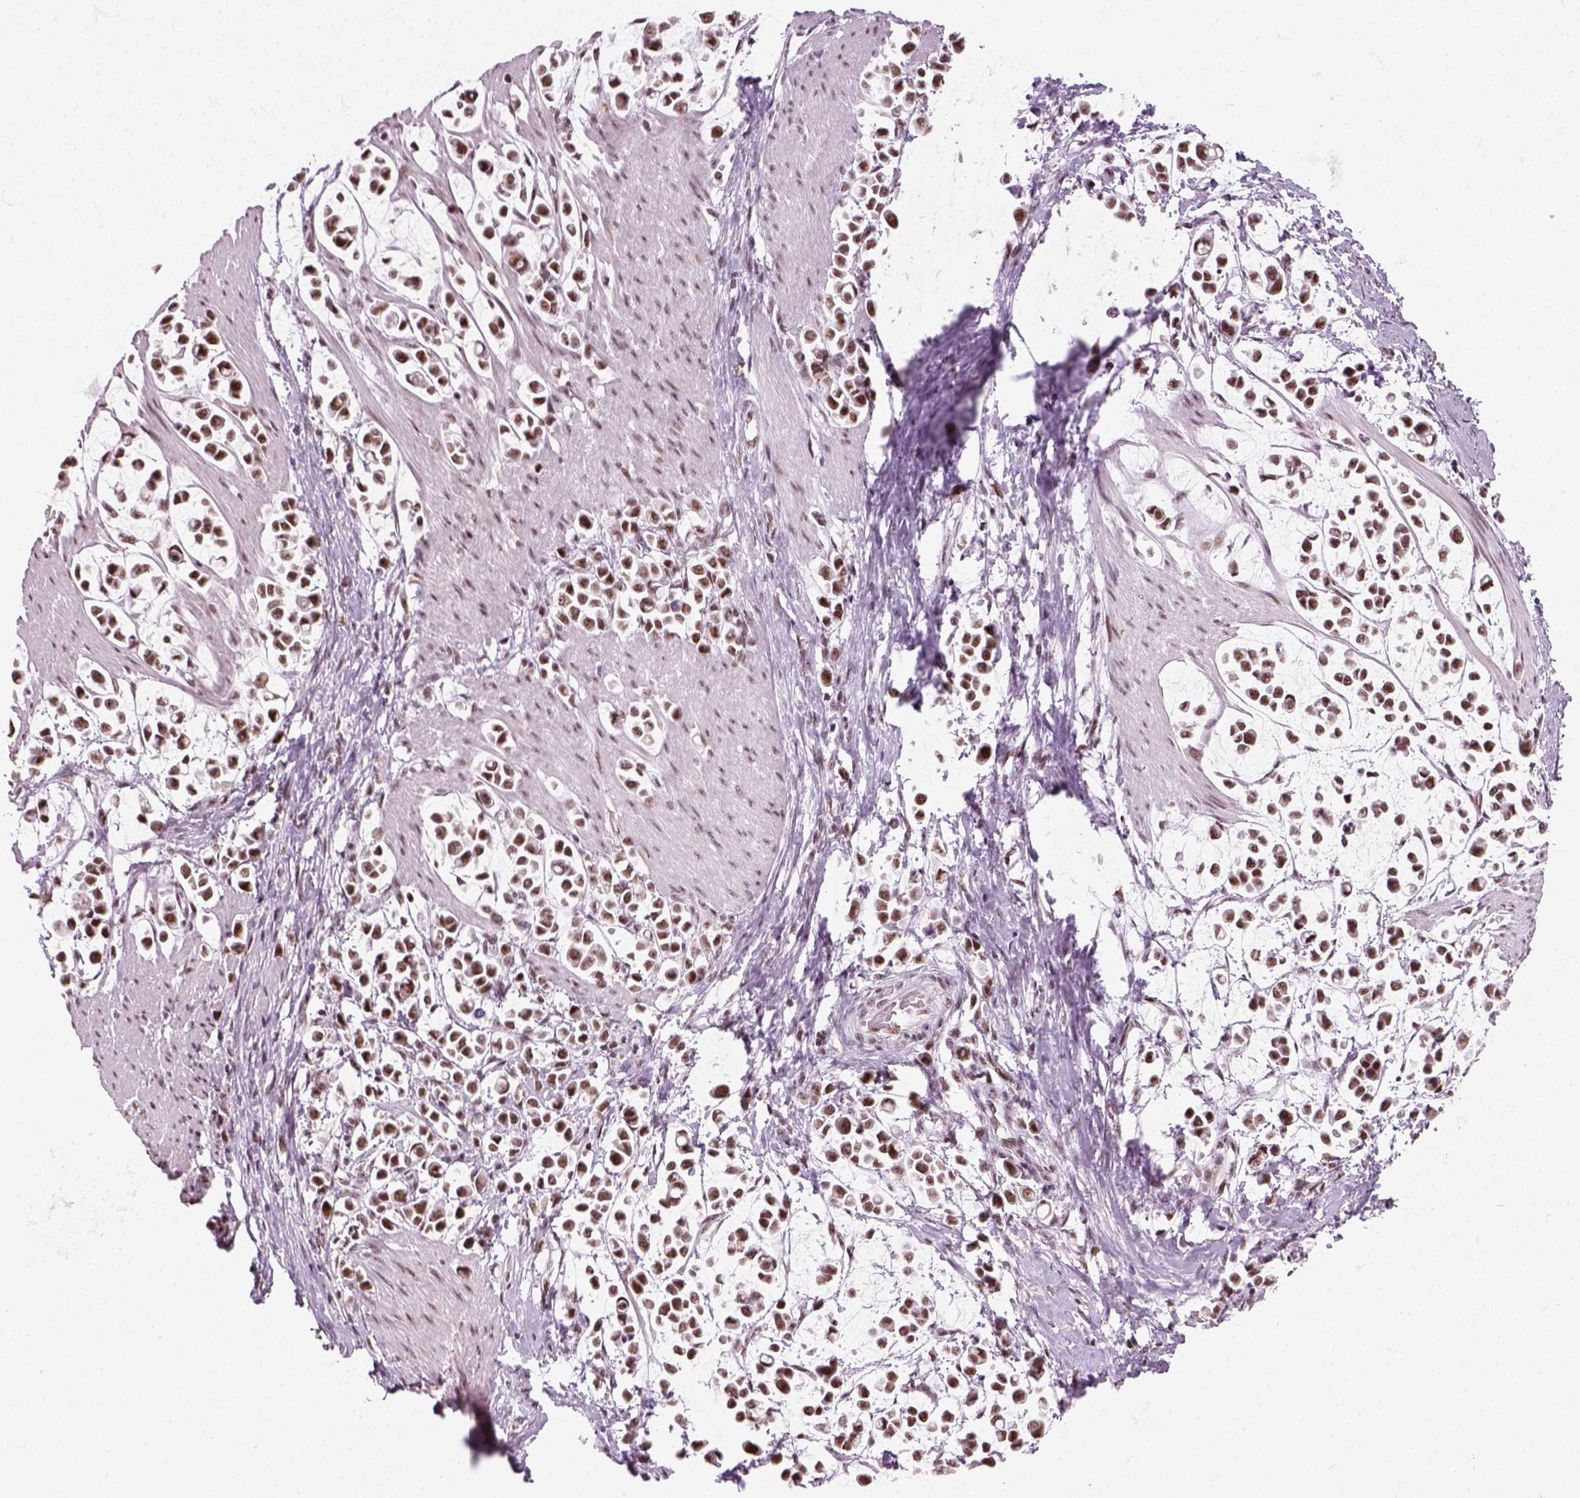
{"staining": {"intensity": "moderate", "quantity": ">75%", "location": "nuclear"}, "tissue": "stomach cancer", "cell_type": "Tumor cells", "image_type": "cancer", "snomed": [{"axis": "morphology", "description": "Adenocarcinoma, NOS"}, {"axis": "topography", "description": "Stomach"}], "caption": "The histopathology image shows immunohistochemical staining of stomach cancer (adenocarcinoma). There is moderate nuclear positivity is identified in about >75% of tumor cells. The protein of interest is stained brown, and the nuclei are stained in blue (DAB IHC with brightfield microscopy, high magnification).", "gene": "GTF2F1", "patient": {"sex": "male", "age": 82}}